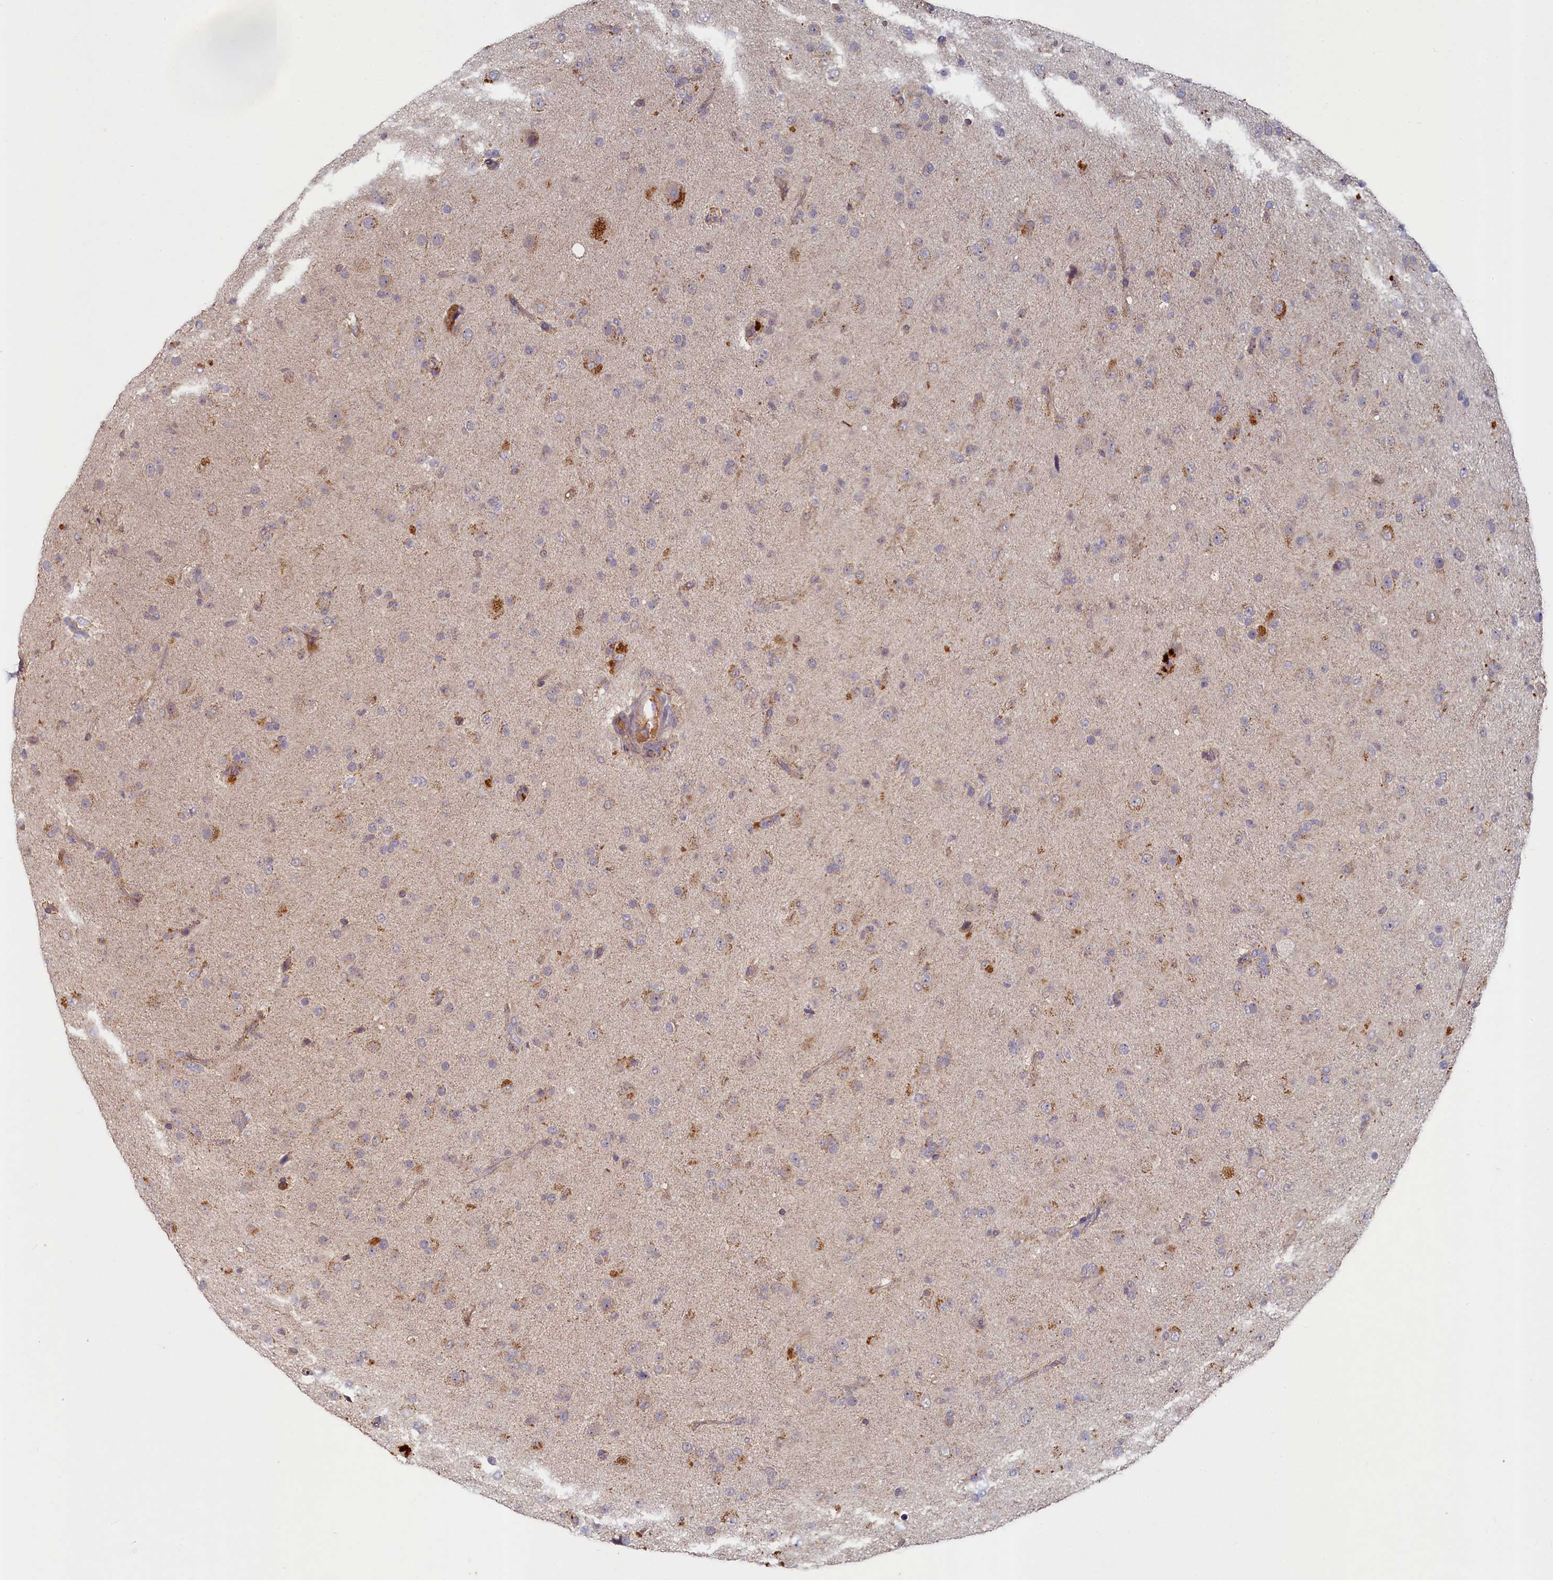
{"staining": {"intensity": "weak", "quantity": "25%-75%", "location": "cytoplasmic/membranous"}, "tissue": "glioma", "cell_type": "Tumor cells", "image_type": "cancer", "snomed": [{"axis": "morphology", "description": "Glioma, malignant, Low grade"}, {"axis": "topography", "description": "Brain"}], "caption": "IHC (DAB (3,3'-diaminobenzidine)) staining of glioma reveals weak cytoplasmic/membranous protein staining in about 25%-75% of tumor cells. Using DAB (brown) and hematoxylin (blue) stains, captured at high magnification using brightfield microscopy.", "gene": "HERC3", "patient": {"sex": "male", "age": 65}}